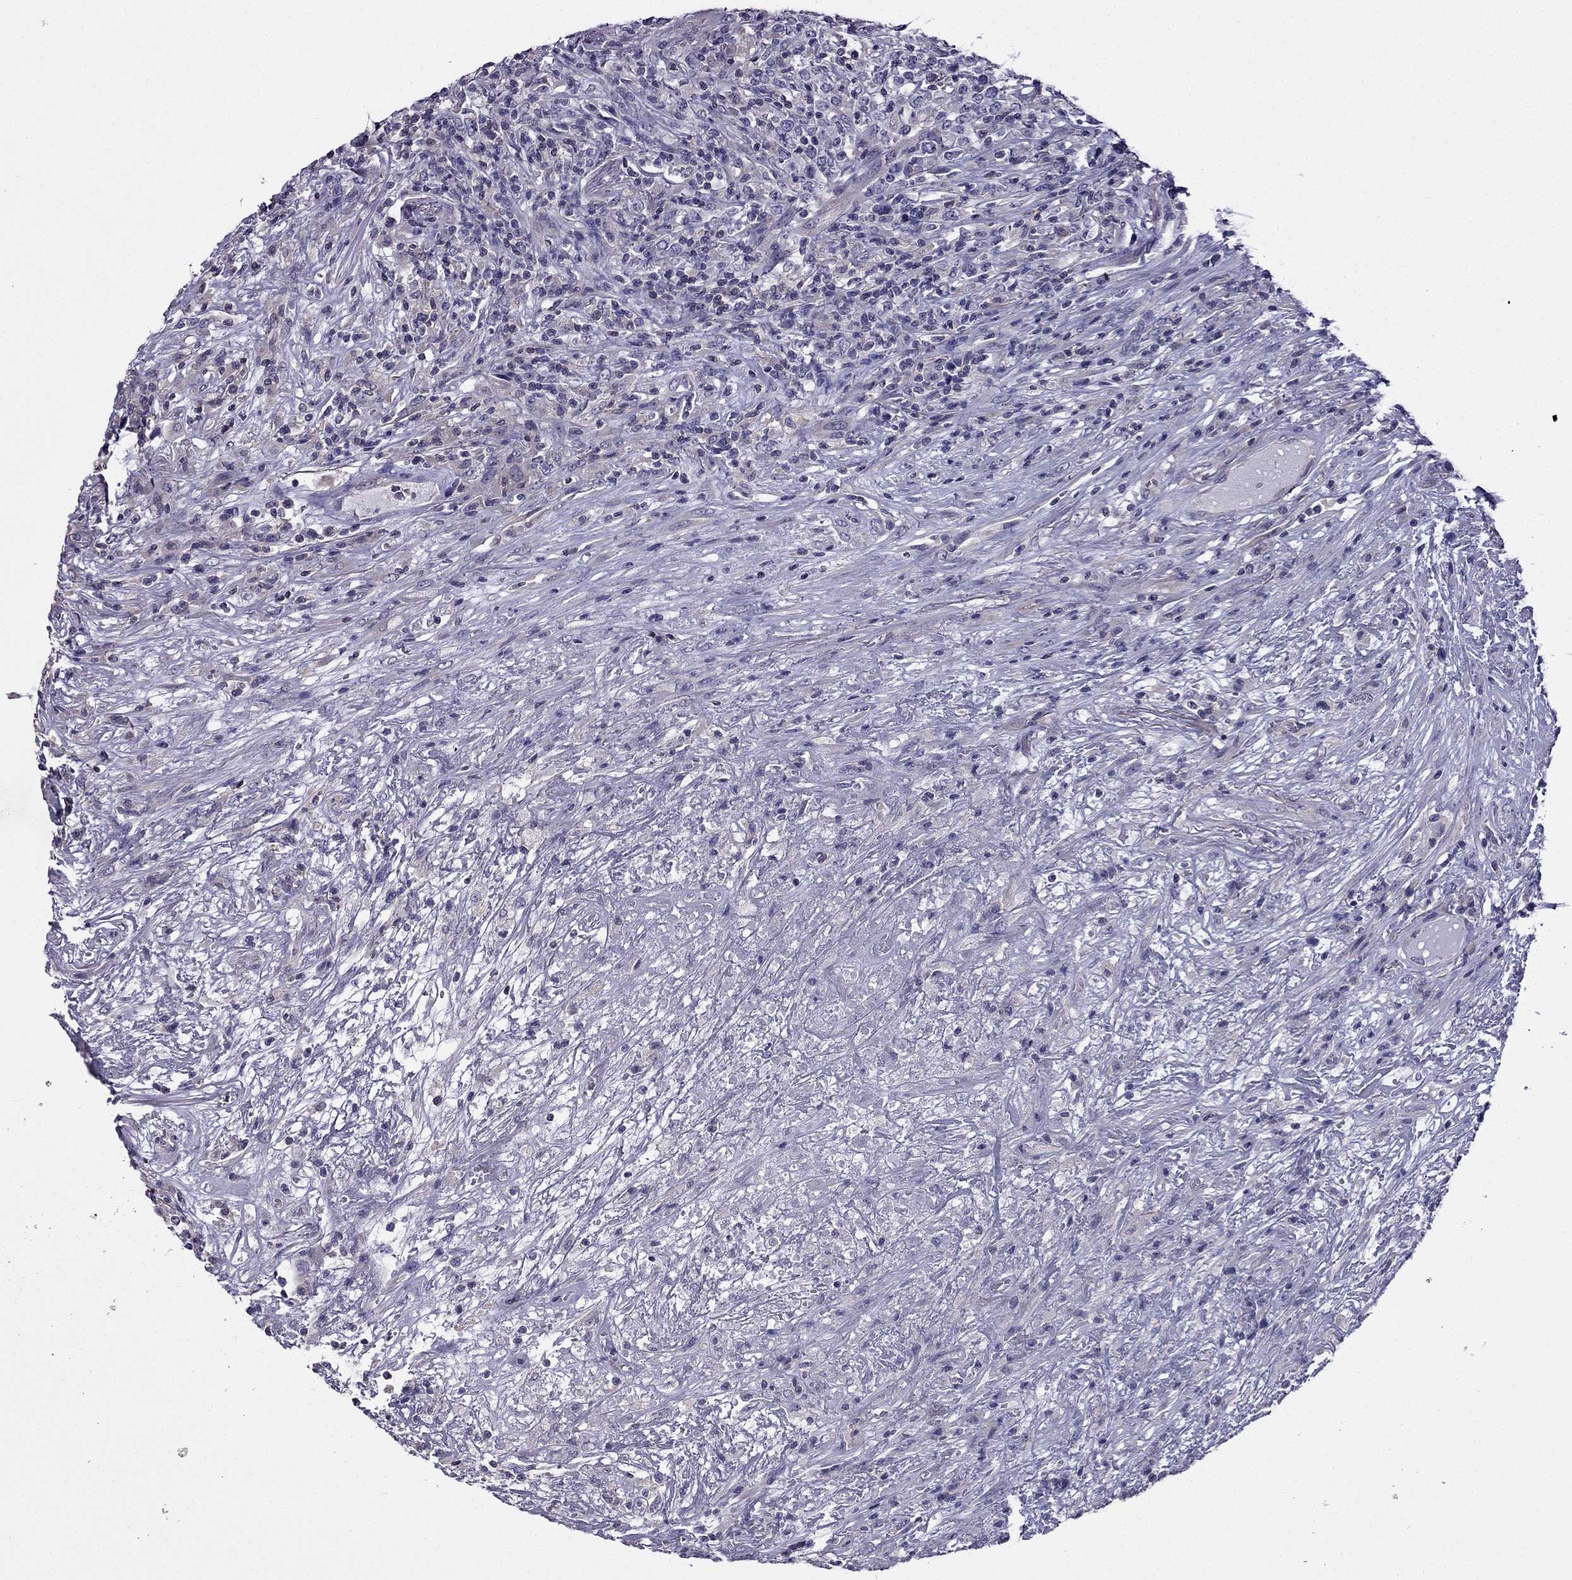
{"staining": {"intensity": "negative", "quantity": "none", "location": "none"}, "tissue": "lymphoma", "cell_type": "Tumor cells", "image_type": "cancer", "snomed": [{"axis": "morphology", "description": "Malignant lymphoma, non-Hodgkin's type, High grade"}, {"axis": "topography", "description": "Lung"}], "caption": "Tumor cells show no significant protein positivity in high-grade malignant lymphoma, non-Hodgkin's type. (DAB immunohistochemistry (IHC) with hematoxylin counter stain).", "gene": "SCNN1D", "patient": {"sex": "male", "age": 79}}